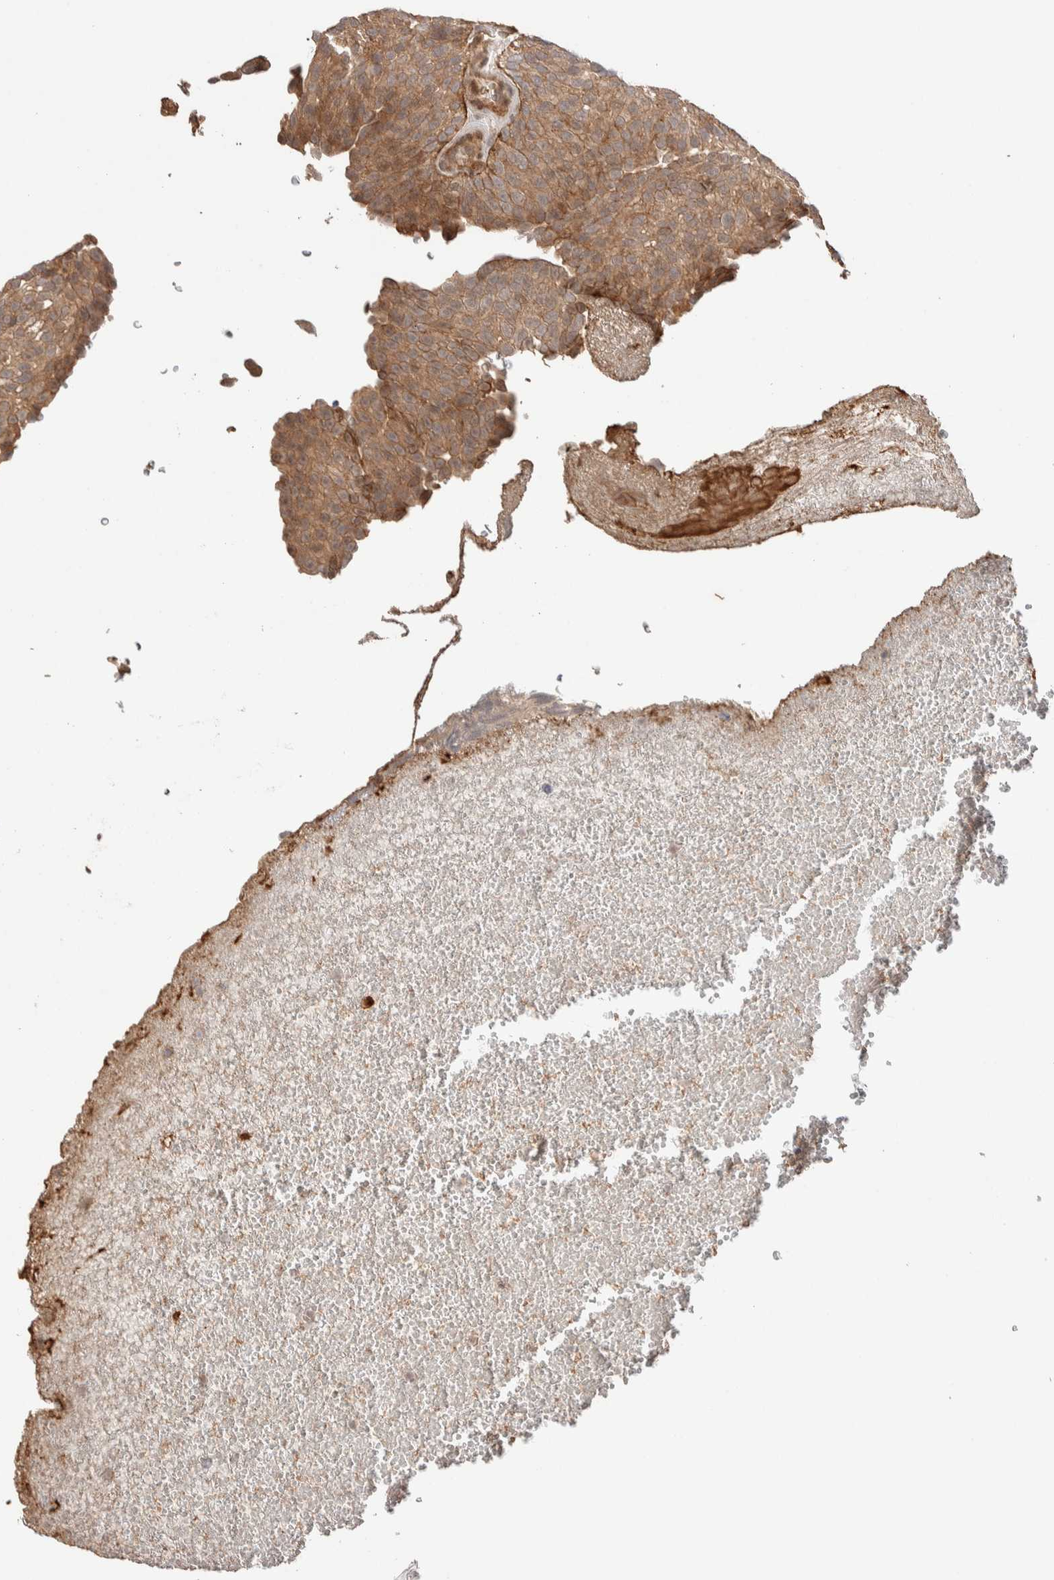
{"staining": {"intensity": "moderate", "quantity": ">75%", "location": "cytoplasmic/membranous,nuclear"}, "tissue": "urothelial cancer", "cell_type": "Tumor cells", "image_type": "cancer", "snomed": [{"axis": "morphology", "description": "Urothelial carcinoma, Low grade"}, {"axis": "topography", "description": "Urinary bladder"}], "caption": "Tumor cells display medium levels of moderate cytoplasmic/membranous and nuclear expression in about >75% of cells in urothelial cancer. (Brightfield microscopy of DAB IHC at high magnification).", "gene": "PRDM15", "patient": {"sex": "male", "age": 78}}